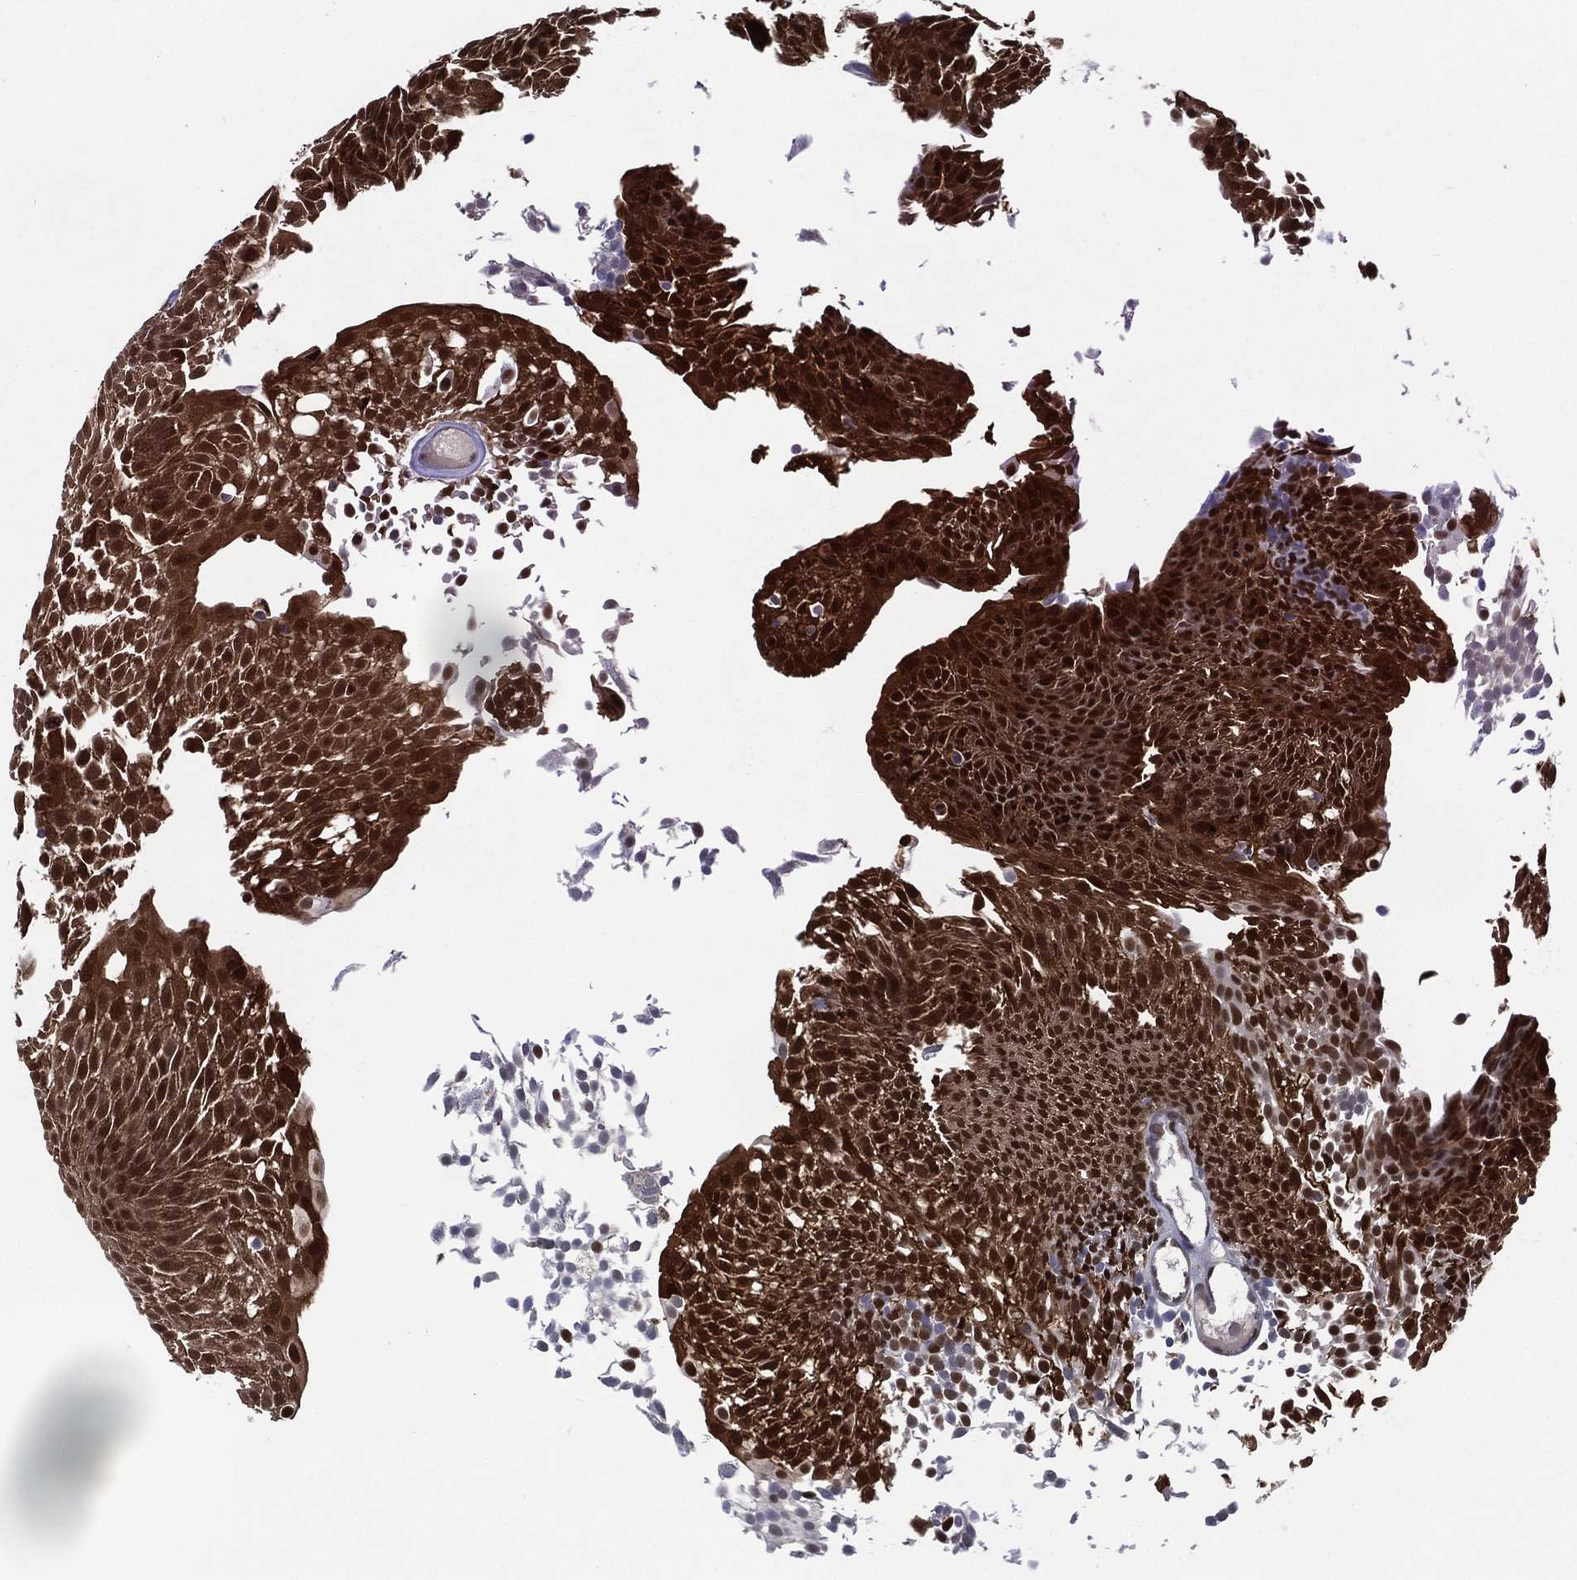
{"staining": {"intensity": "strong", "quantity": ">75%", "location": "cytoplasmic/membranous,nuclear"}, "tissue": "urothelial cancer", "cell_type": "Tumor cells", "image_type": "cancer", "snomed": [{"axis": "morphology", "description": "Urothelial carcinoma, Low grade"}, {"axis": "topography", "description": "Urinary bladder"}], "caption": "Urothelial cancer was stained to show a protein in brown. There is high levels of strong cytoplasmic/membranous and nuclear staining in approximately >75% of tumor cells.", "gene": "MTAP", "patient": {"sex": "male", "age": 52}}